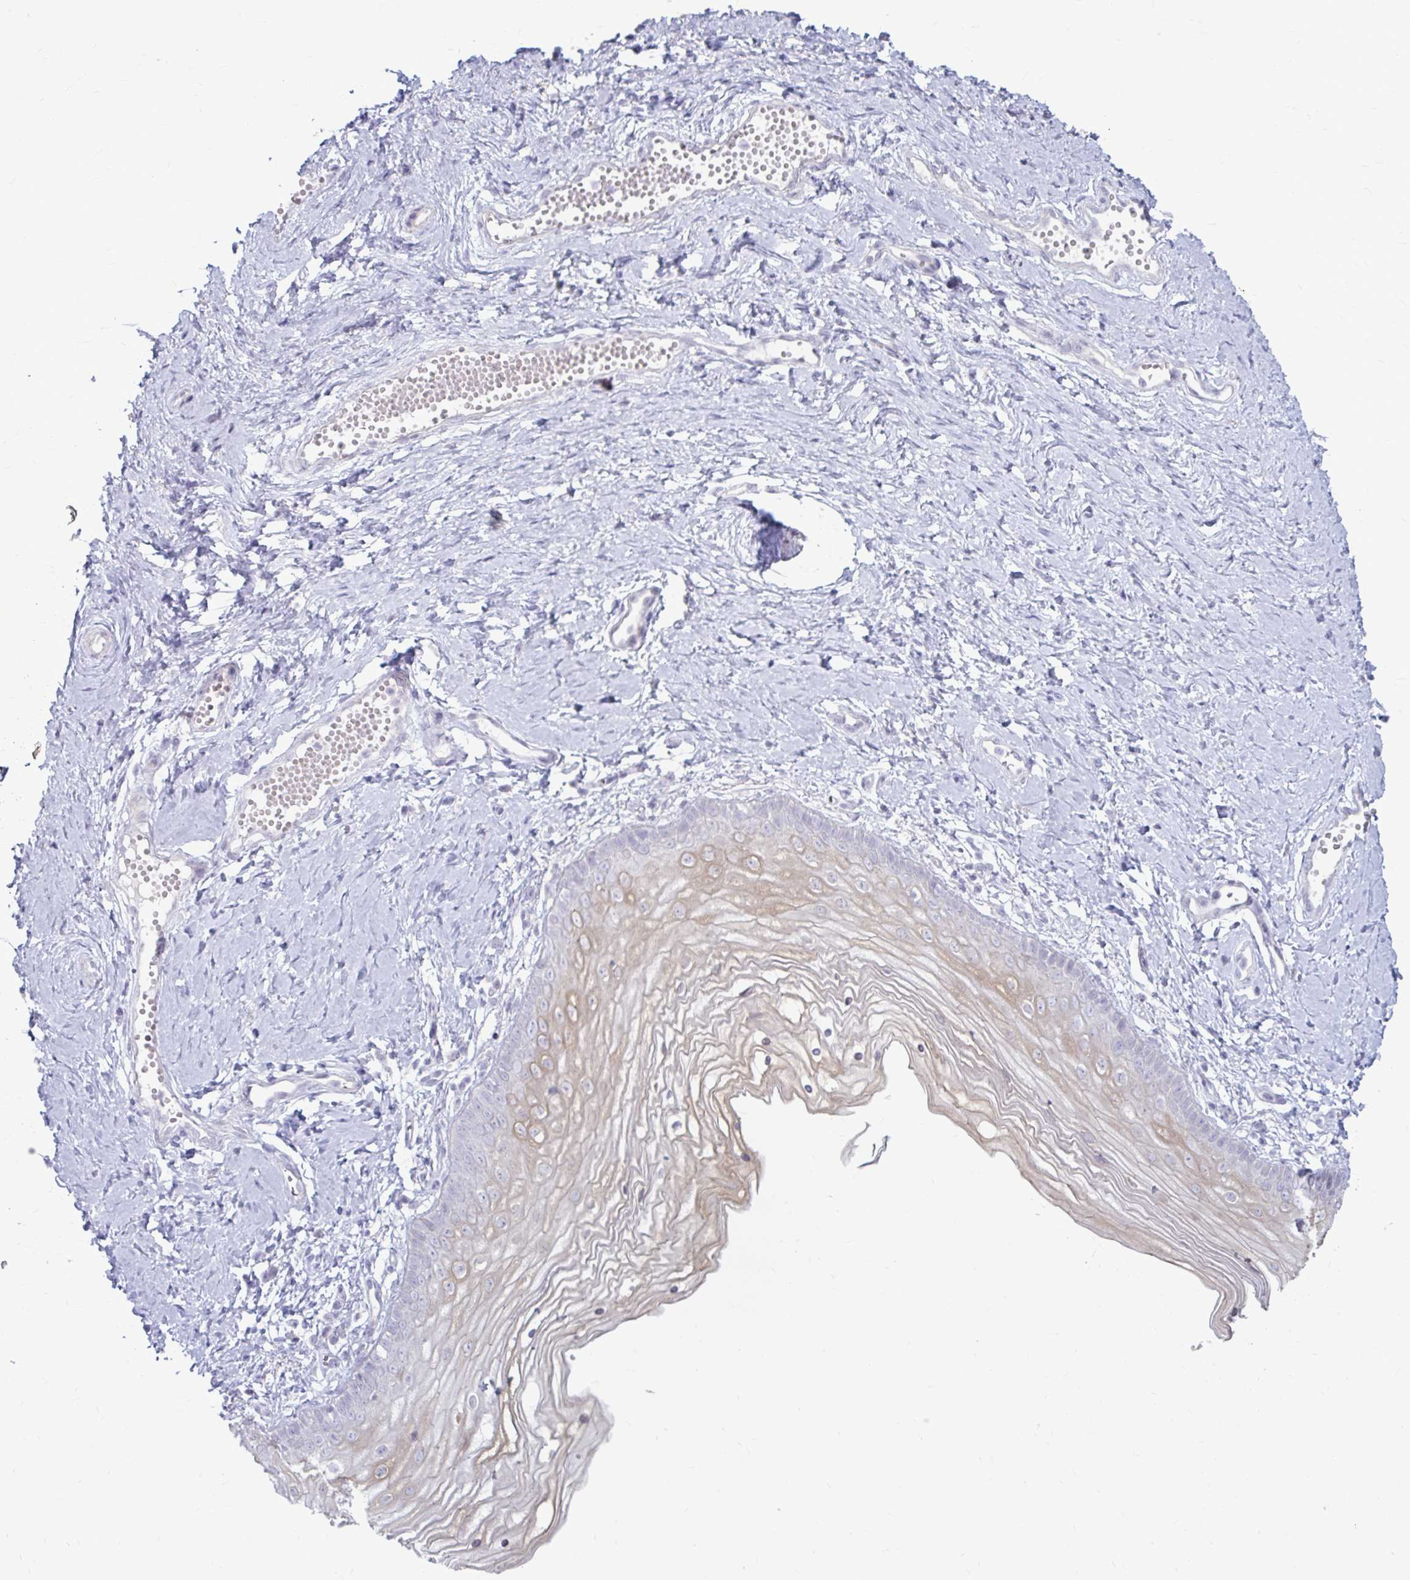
{"staining": {"intensity": "weak", "quantity": "25%-75%", "location": "cytoplasmic/membranous"}, "tissue": "vagina", "cell_type": "Squamous epithelial cells", "image_type": "normal", "snomed": [{"axis": "morphology", "description": "Normal tissue, NOS"}, {"axis": "topography", "description": "Vagina"}], "caption": "Protein staining reveals weak cytoplasmic/membranous staining in approximately 25%-75% of squamous epithelial cells in benign vagina.", "gene": "MSMO1", "patient": {"sex": "female", "age": 38}}